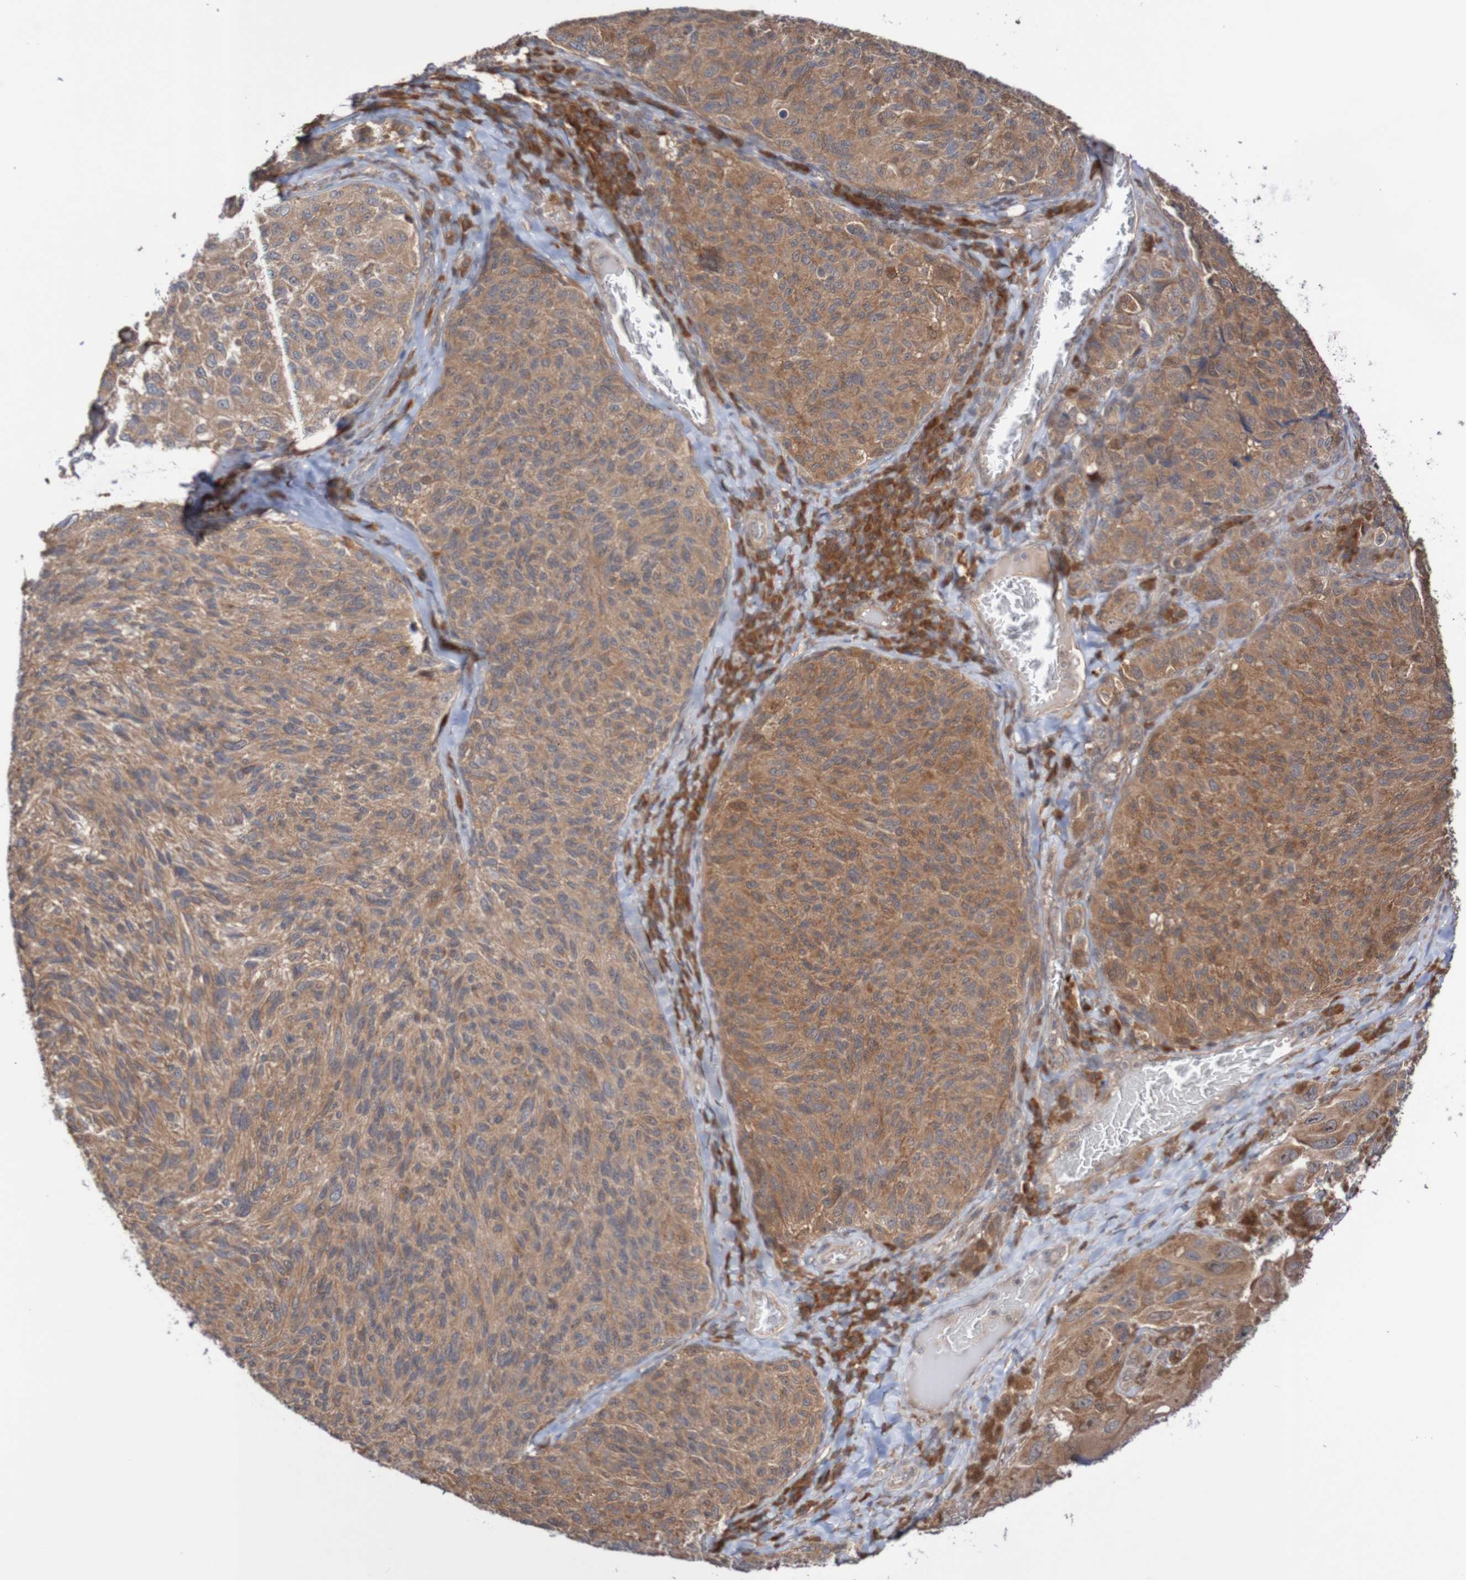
{"staining": {"intensity": "moderate", "quantity": ">75%", "location": "cytoplasmic/membranous"}, "tissue": "melanoma", "cell_type": "Tumor cells", "image_type": "cancer", "snomed": [{"axis": "morphology", "description": "Malignant melanoma, NOS"}, {"axis": "topography", "description": "Skin"}], "caption": "Immunohistochemistry (IHC) of malignant melanoma reveals medium levels of moderate cytoplasmic/membranous expression in about >75% of tumor cells.", "gene": "PHPT1", "patient": {"sex": "female", "age": 73}}